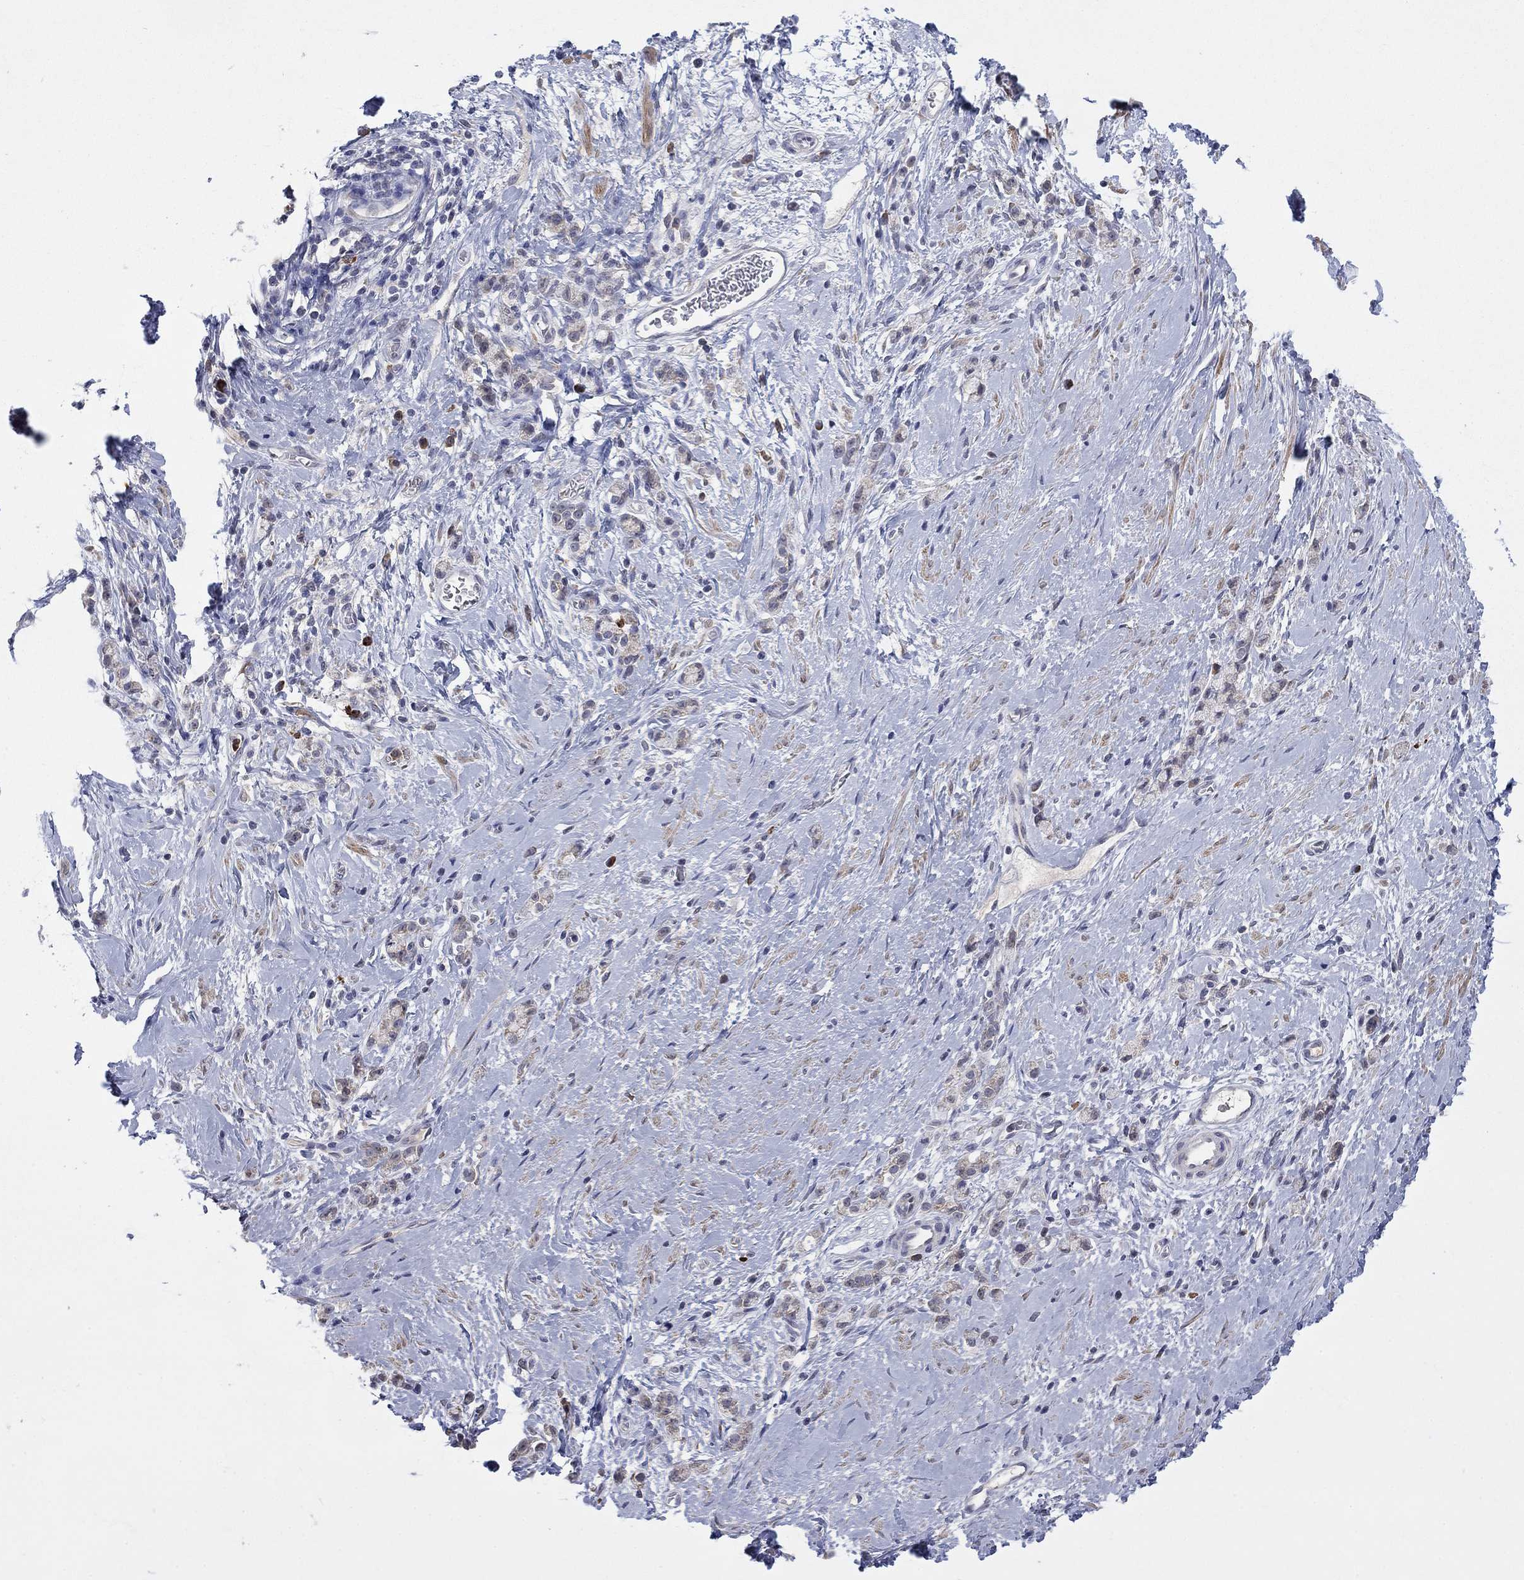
{"staining": {"intensity": "negative", "quantity": "none", "location": "none"}, "tissue": "stomach cancer", "cell_type": "Tumor cells", "image_type": "cancer", "snomed": [{"axis": "morphology", "description": "Adenocarcinoma, NOS"}, {"axis": "topography", "description": "Stomach"}], "caption": "The micrograph exhibits no significant positivity in tumor cells of stomach cancer.", "gene": "MTRFR", "patient": {"sex": "male", "age": 58}}